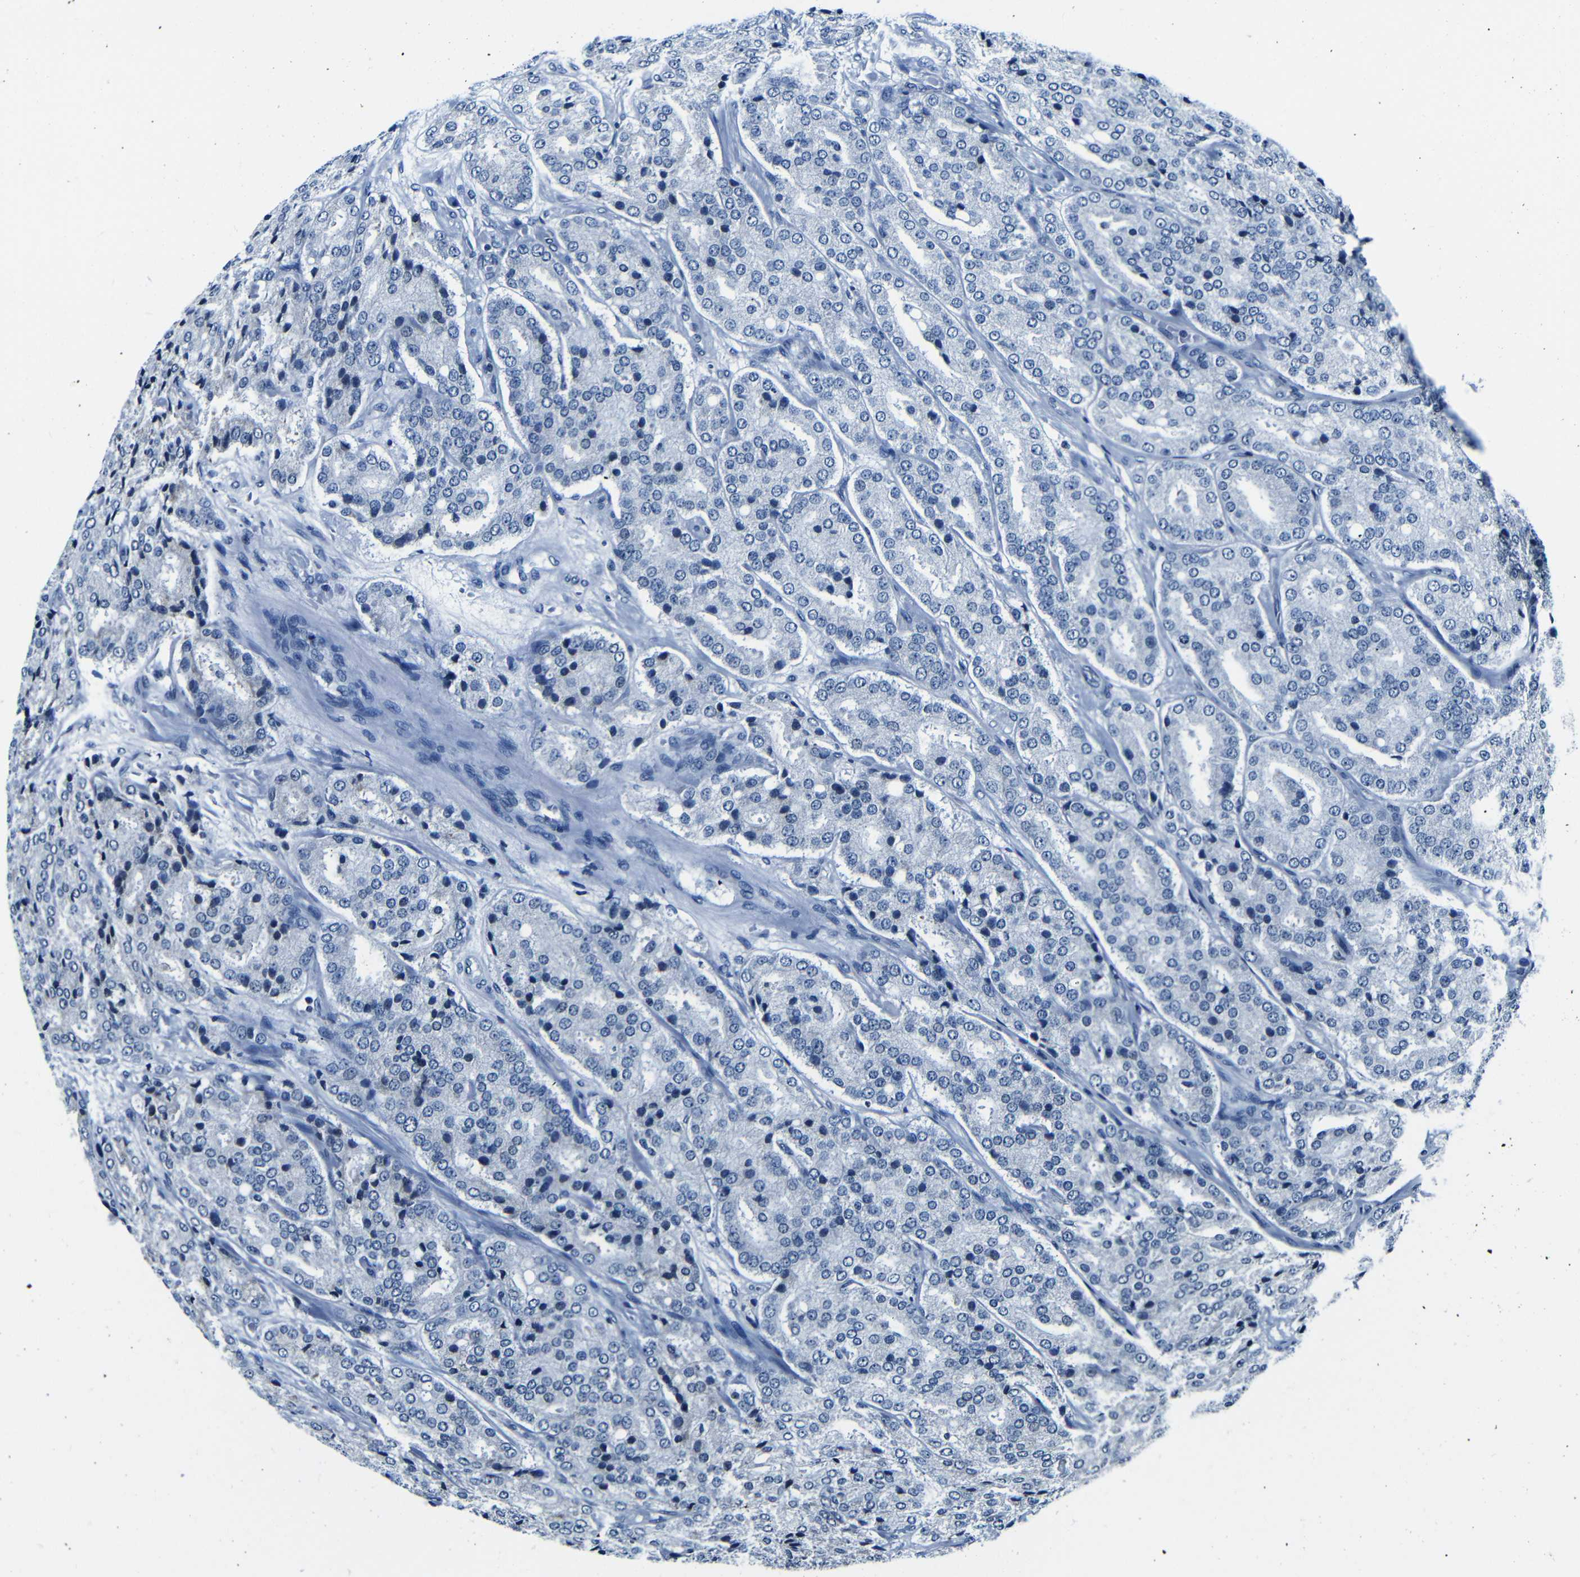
{"staining": {"intensity": "negative", "quantity": "none", "location": "none"}, "tissue": "prostate cancer", "cell_type": "Tumor cells", "image_type": "cancer", "snomed": [{"axis": "morphology", "description": "Adenocarcinoma, High grade"}, {"axis": "topography", "description": "Prostate"}], "caption": "High magnification brightfield microscopy of prostate cancer stained with DAB (3,3'-diaminobenzidine) (brown) and counterstained with hematoxylin (blue): tumor cells show no significant expression.", "gene": "NCBP3", "patient": {"sex": "male", "age": 65}}